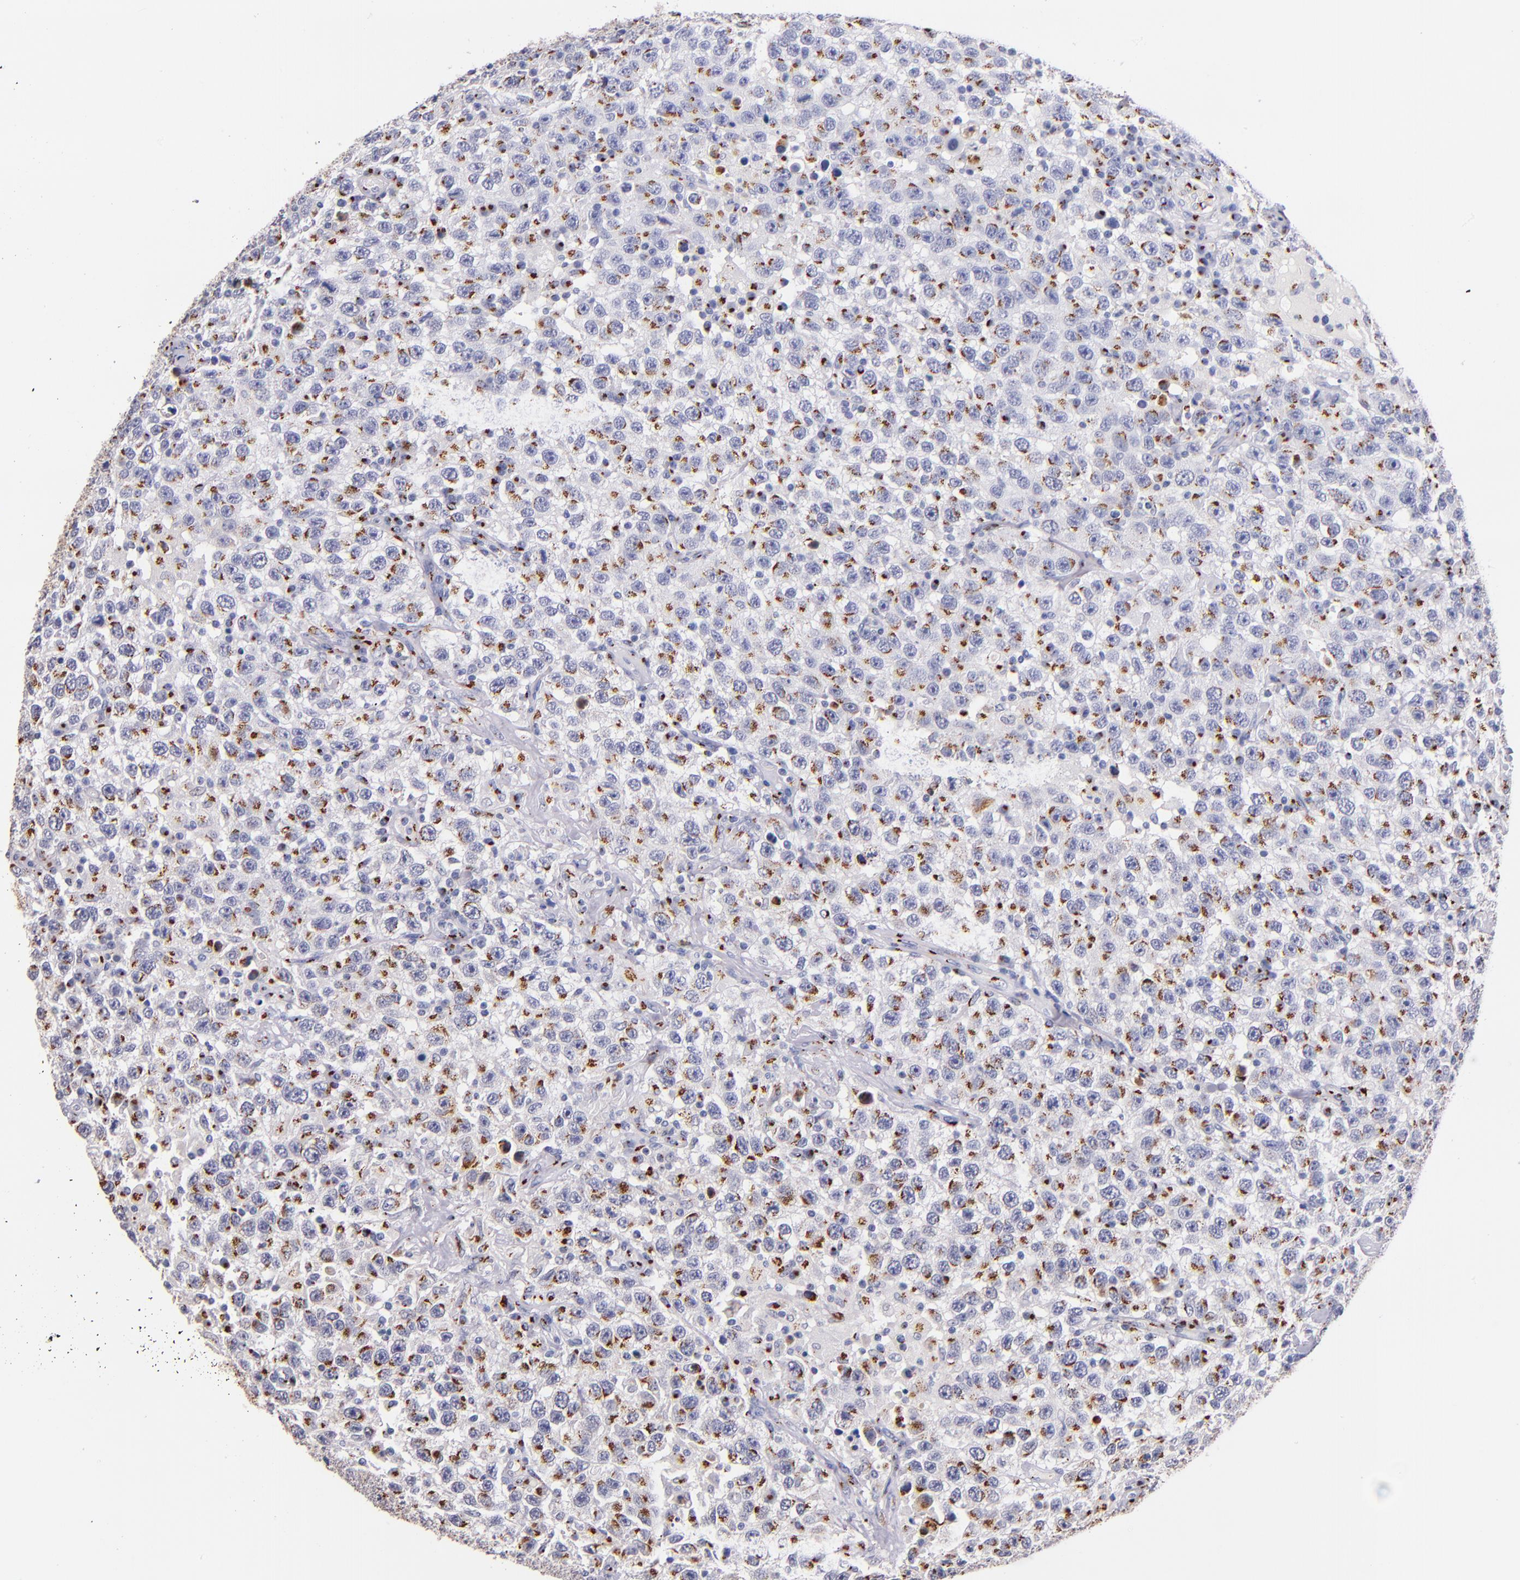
{"staining": {"intensity": "moderate", "quantity": "25%-75%", "location": "cytoplasmic/membranous"}, "tissue": "testis cancer", "cell_type": "Tumor cells", "image_type": "cancer", "snomed": [{"axis": "morphology", "description": "Seminoma, NOS"}, {"axis": "topography", "description": "Testis"}], "caption": "Moderate cytoplasmic/membranous positivity is present in about 25%-75% of tumor cells in seminoma (testis). (Stains: DAB (3,3'-diaminobenzidine) in brown, nuclei in blue, Microscopy: brightfield microscopy at high magnification).", "gene": "GOLIM4", "patient": {"sex": "male", "age": 41}}